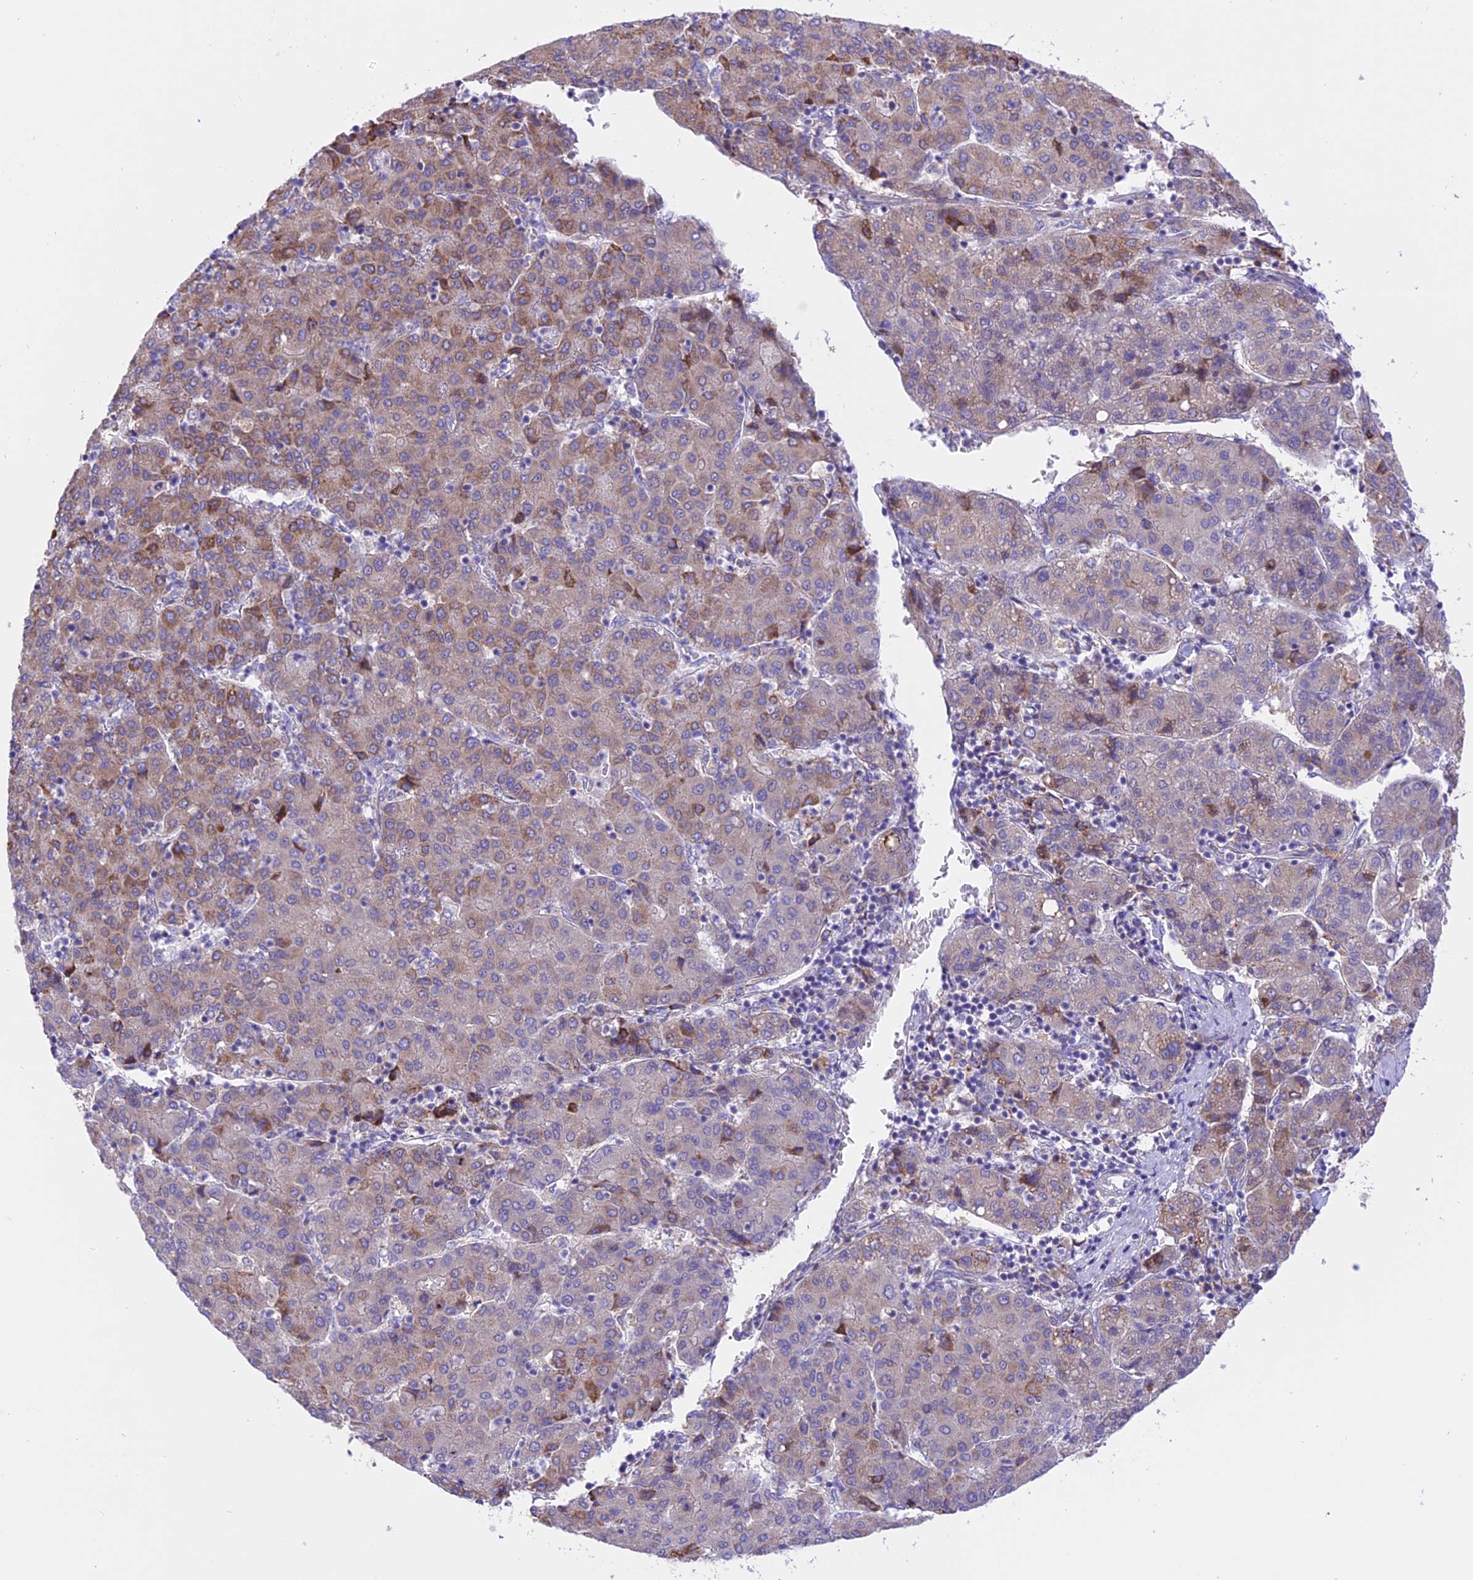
{"staining": {"intensity": "moderate", "quantity": "25%-75%", "location": "cytoplasmic/membranous"}, "tissue": "liver cancer", "cell_type": "Tumor cells", "image_type": "cancer", "snomed": [{"axis": "morphology", "description": "Carcinoma, Hepatocellular, NOS"}, {"axis": "topography", "description": "Liver"}], "caption": "This is an image of immunohistochemistry staining of liver hepatocellular carcinoma, which shows moderate staining in the cytoplasmic/membranous of tumor cells.", "gene": "ARMCX6", "patient": {"sex": "male", "age": 65}}